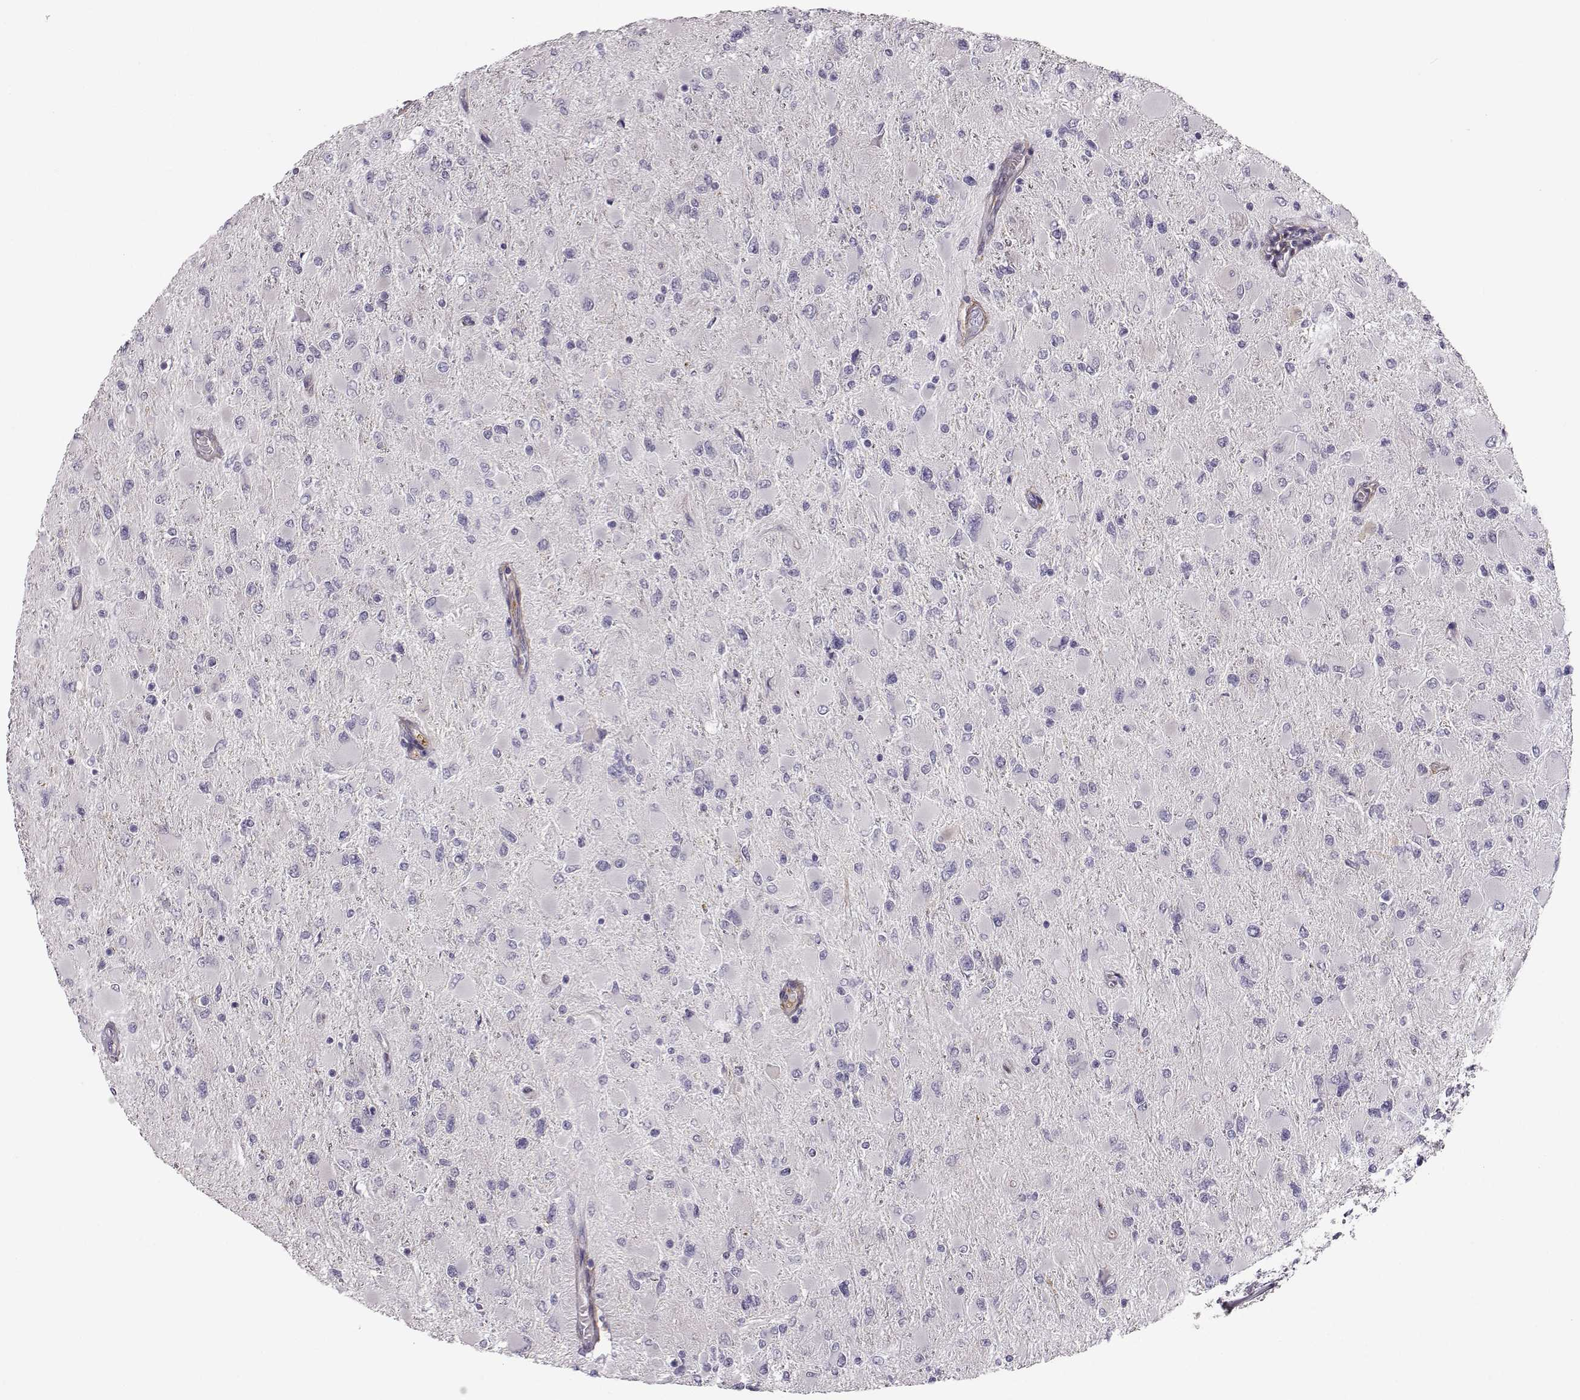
{"staining": {"intensity": "negative", "quantity": "none", "location": "none"}, "tissue": "glioma", "cell_type": "Tumor cells", "image_type": "cancer", "snomed": [{"axis": "morphology", "description": "Glioma, malignant, High grade"}, {"axis": "topography", "description": "Cerebral cortex"}], "caption": "The image reveals no staining of tumor cells in glioma.", "gene": "TRIM69", "patient": {"sex": "female", "age": 36}}